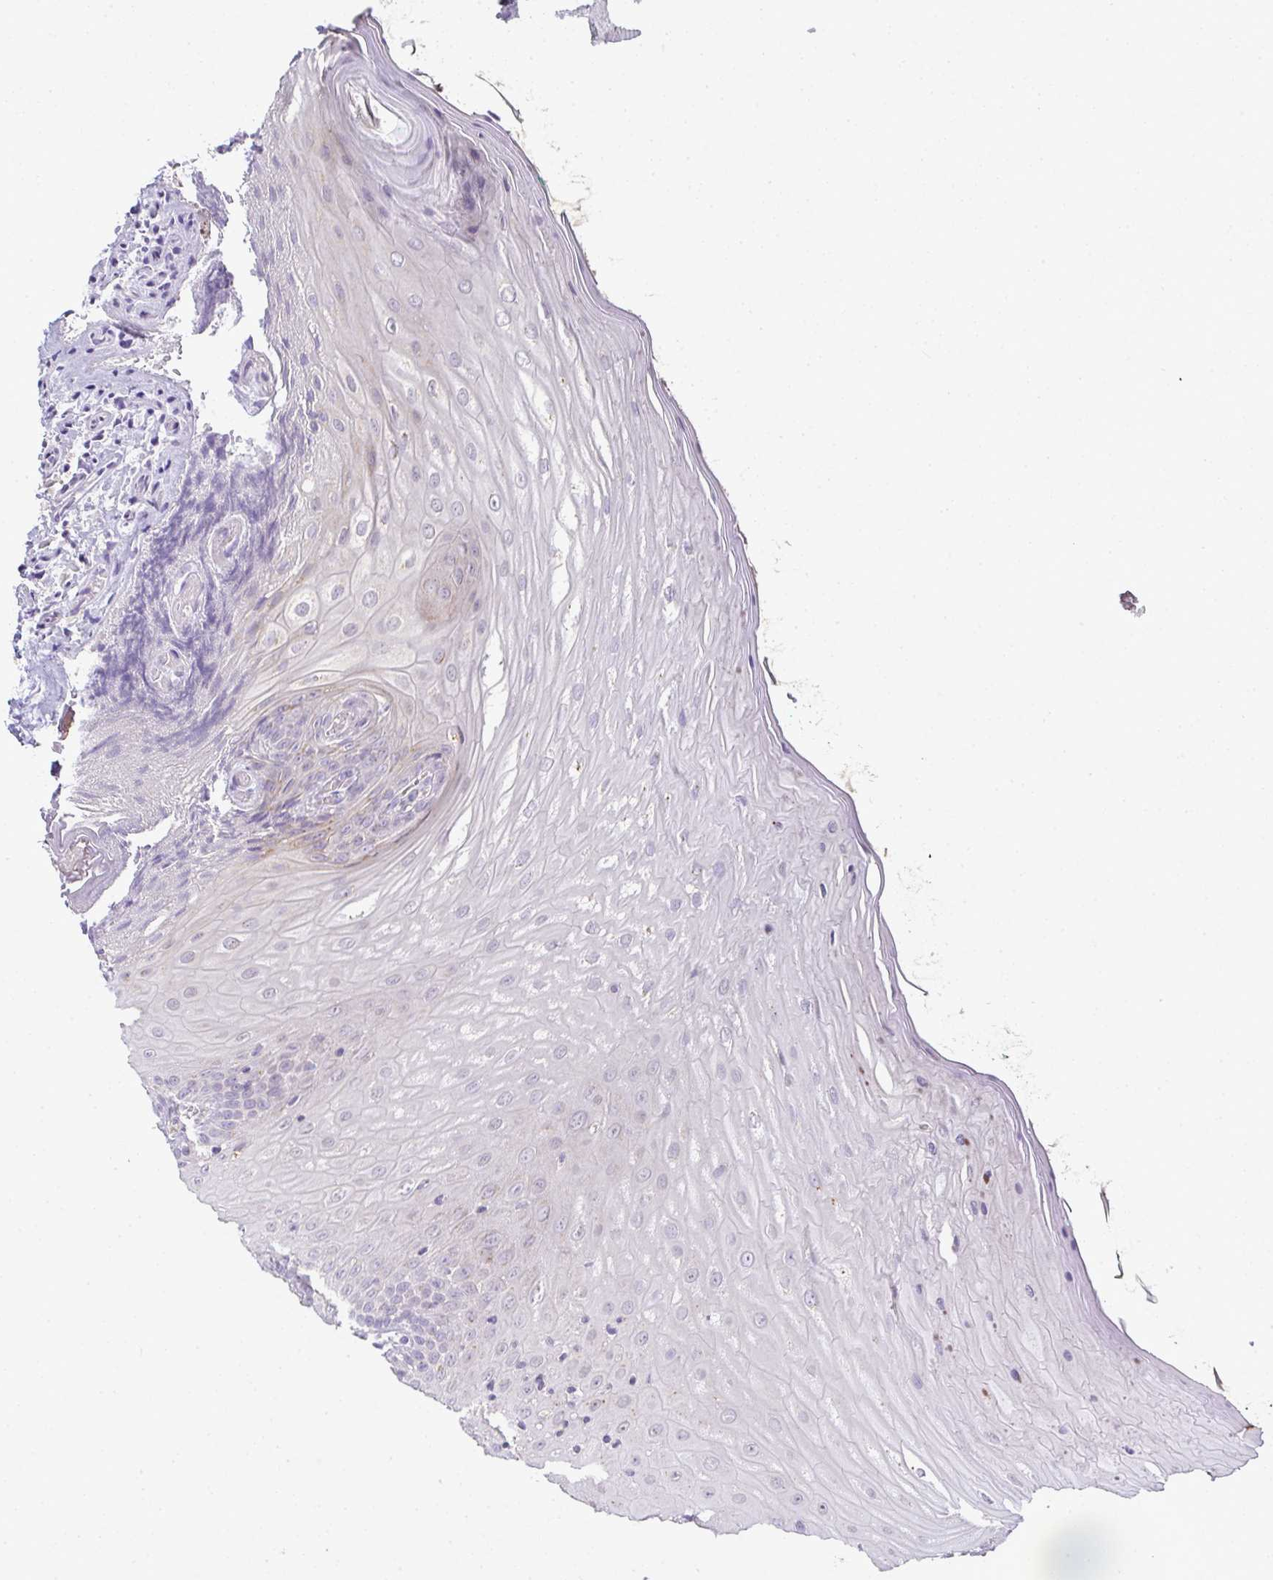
{"staining": {"intensity": "moderate", "quantity": "<25%", "location": "cytoplasmic/membranous"}, "tissue": "oral mucosa", "cell_type": "Squamous epithelial cells", "image_type": "normal", "snomed": [{"axis": "morphology", "description": "Normal tissue, NOS"}, {"axis": "topography", "description": "Oral tissue"}, {"axis": "topography", "description": "Tounge, NOS"}, {"axis": "topography", "description": "Head-Neck"}], "caption": "High-power microscopy captured an immunohistochemistry histopathology image of benign oral mucosa, revealing moderate cytoplasmic/membranous positivity in approximately <25% of squamous epithelial cells.", "gene": "CMPK1", "patient": {"sex": "female", "age": 84}}